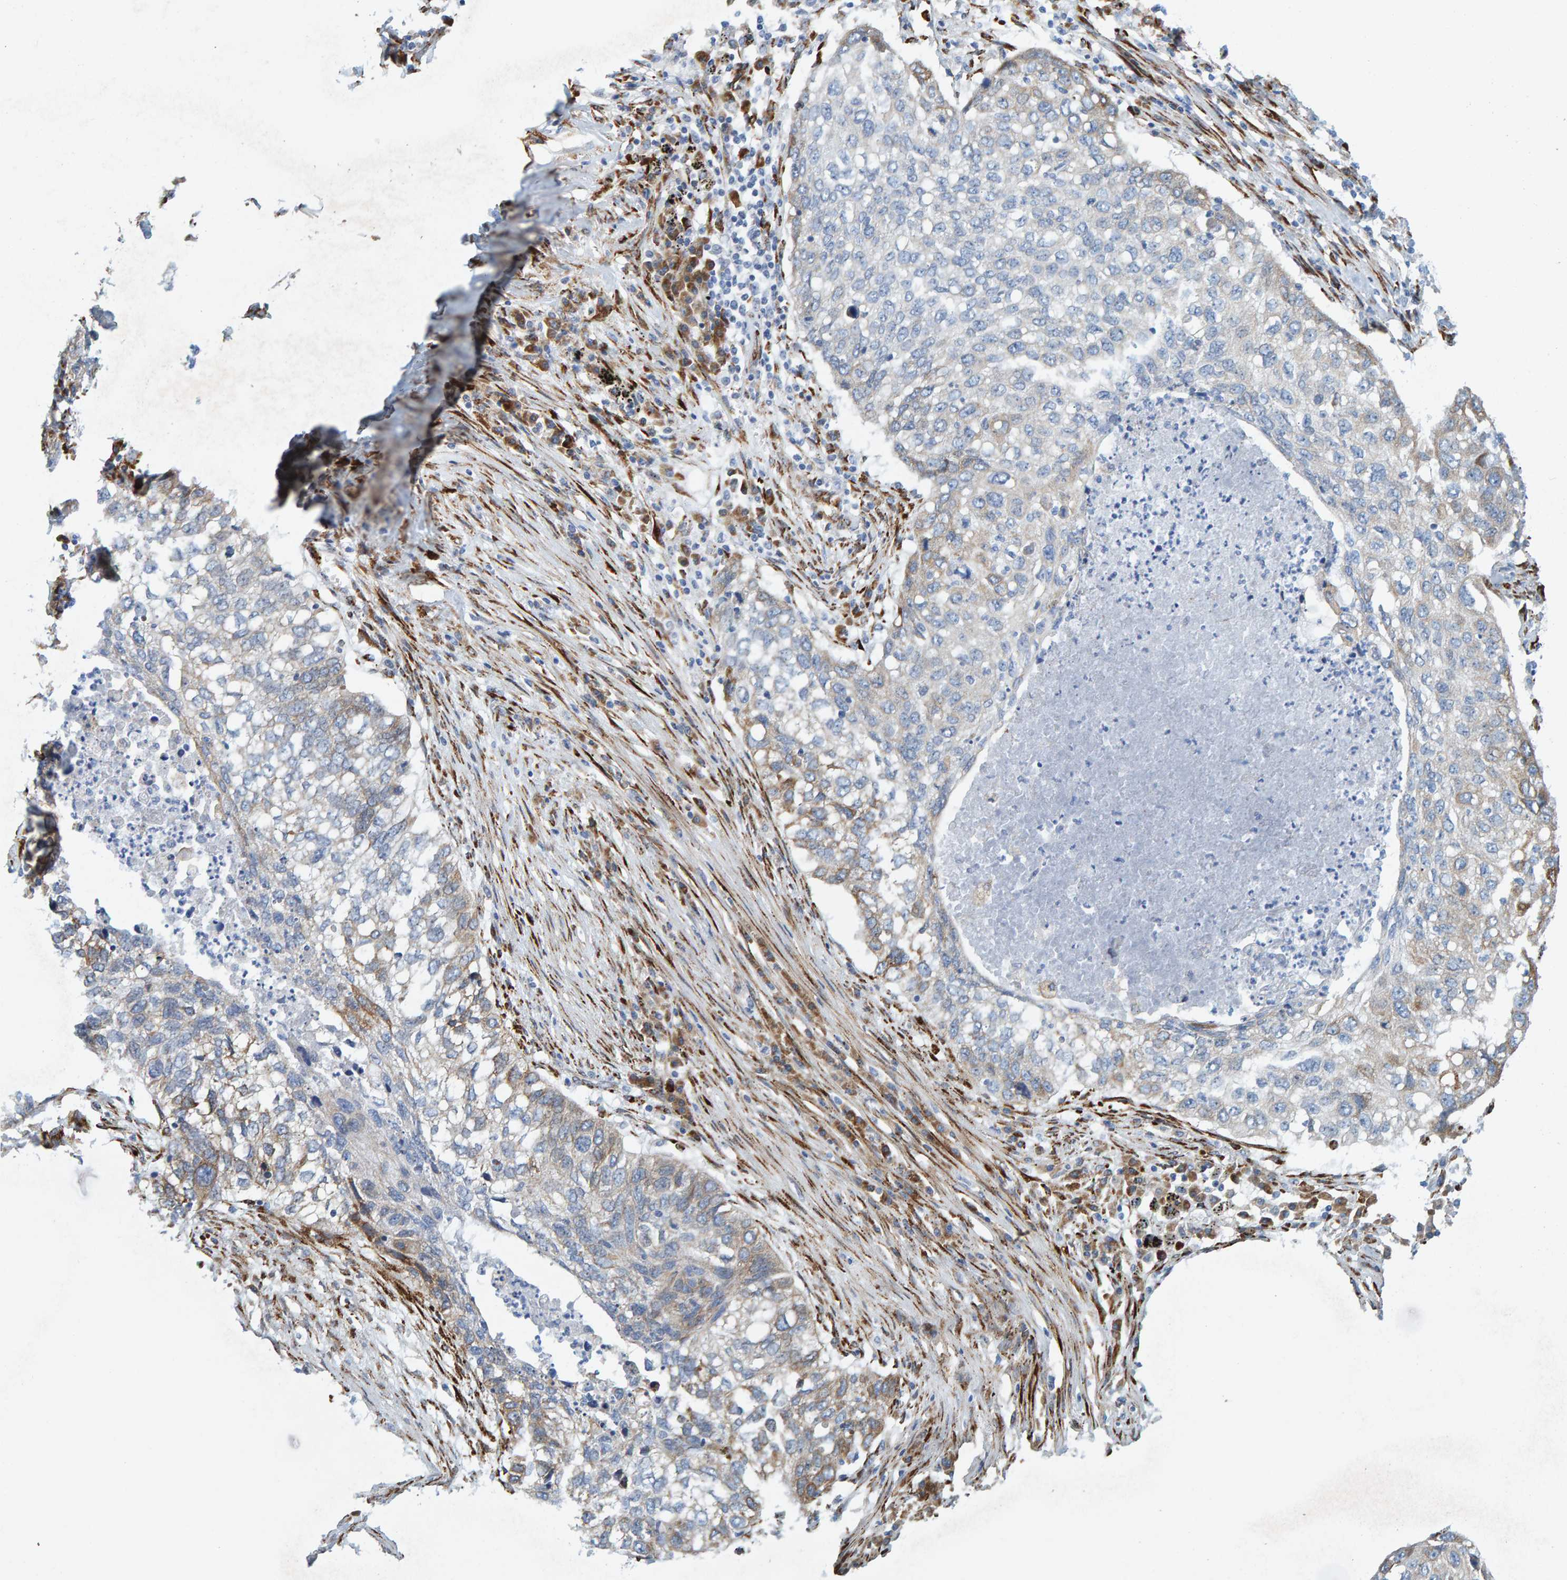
{"staining": {"intensity": "weak", "quantity": "<25%", "location": "cytoplasmic/membranous"}, "tissue": "lung cancer", "cell_type": "Tumor cells", "image_type": "cancer", "snomed": [{"axis": "morphology", "description": "Squamous cell carcinoma, NOS"}, {"axis": "topography", "description": "Lung"}], "caption": "Lung cancer (squamous cell carcinoma) stained for a protein using IHC exhibits no expression tumor cells.", "gene": "MMP16", "patient": {"sex": "female", "age": 63}}